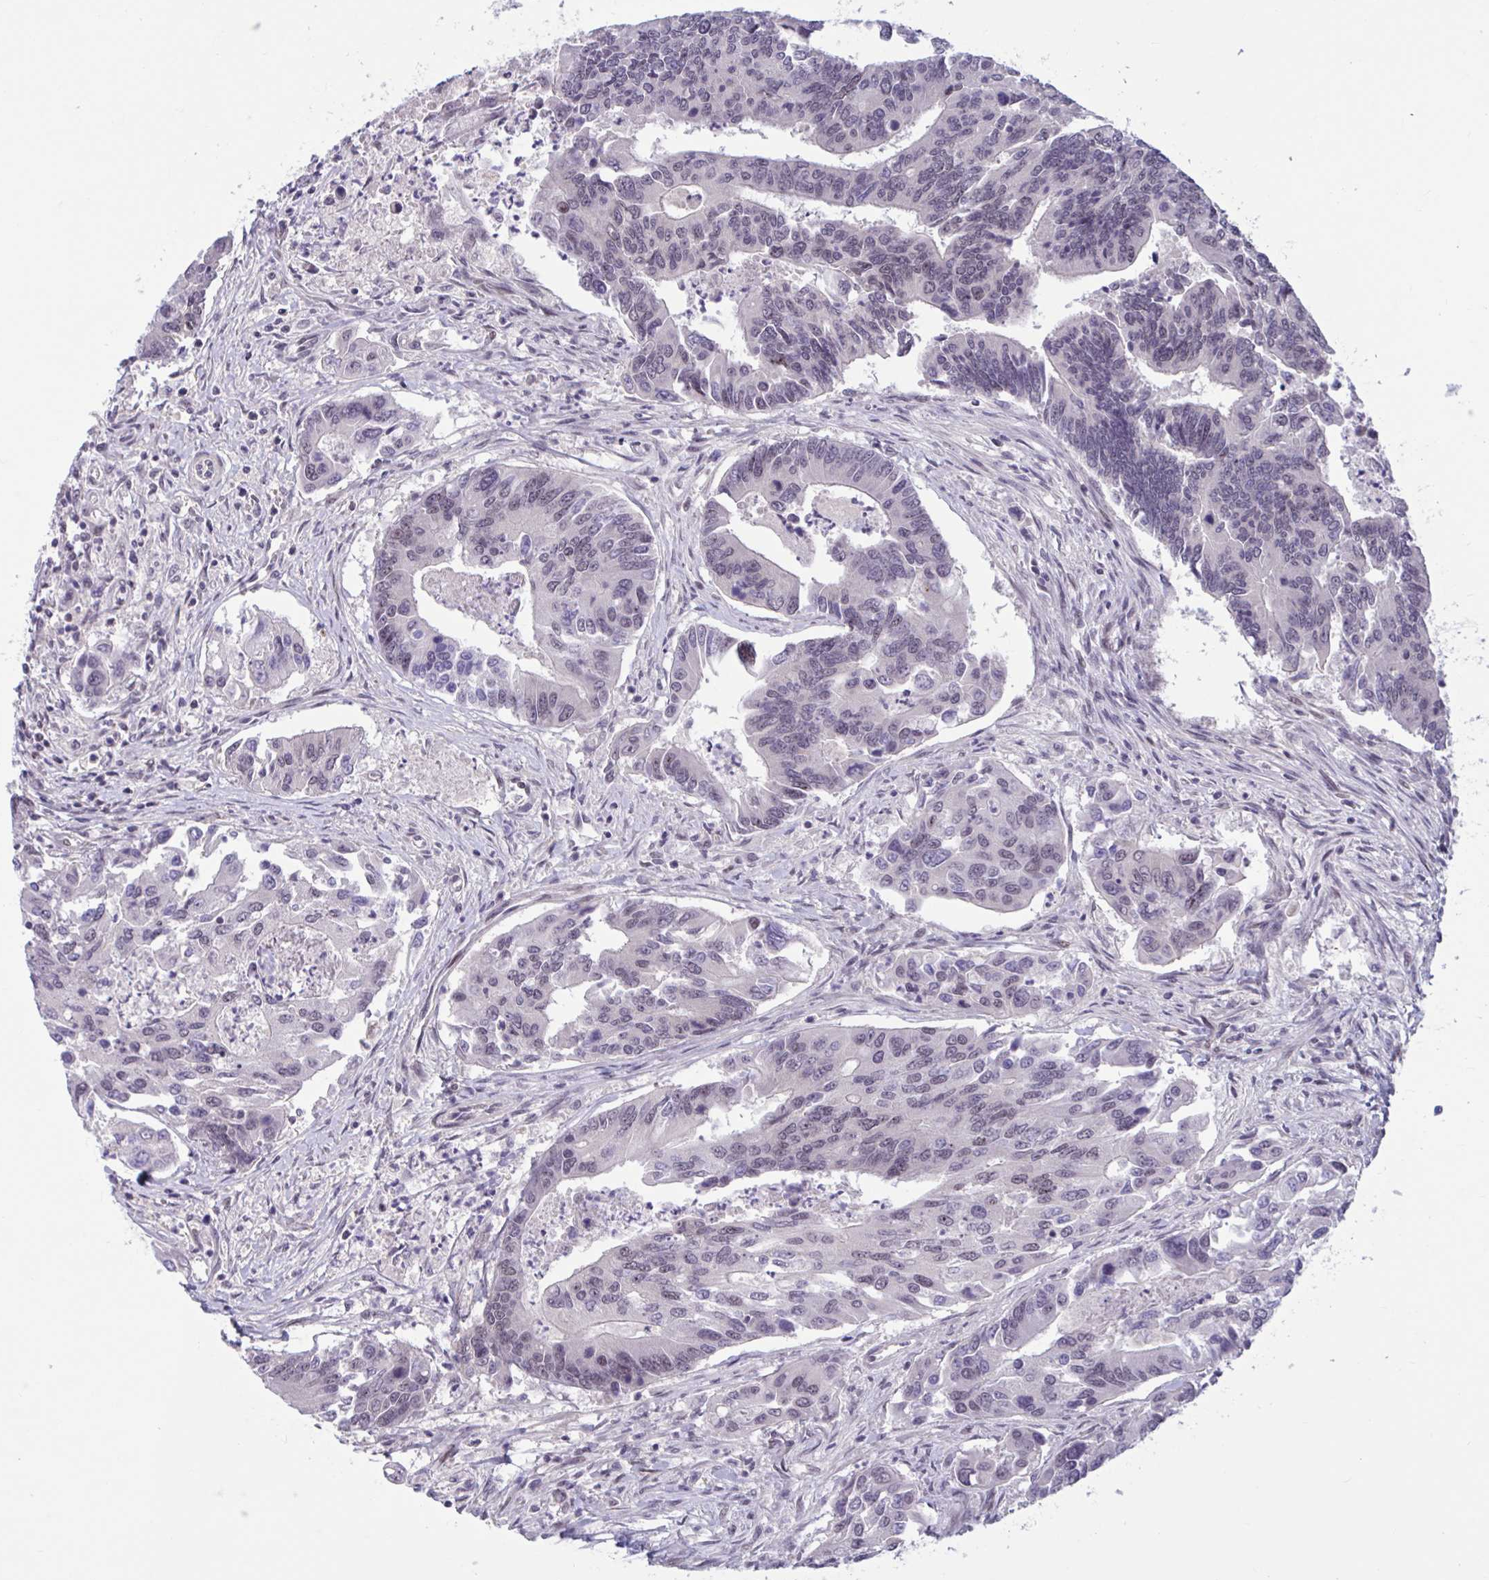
{"staining": {"intensity": "weak", "quantity": "<25%", "location": "nuclear"}, "tissue": "colorectal cancer", "cell_type": "Tumor cells", "image_type": "cancer", "snomed": [{"axis": "morphology", "description": "Adenocarcinoma, NOS"}, {"axis": "topography", "description": "Colon"}], "caption": "Histopathology image shows no protein staining in tumor cells of colorectal cancer tissue.", "gene": "ZNF414", "patient": {"sex": "female", "age": 67}}